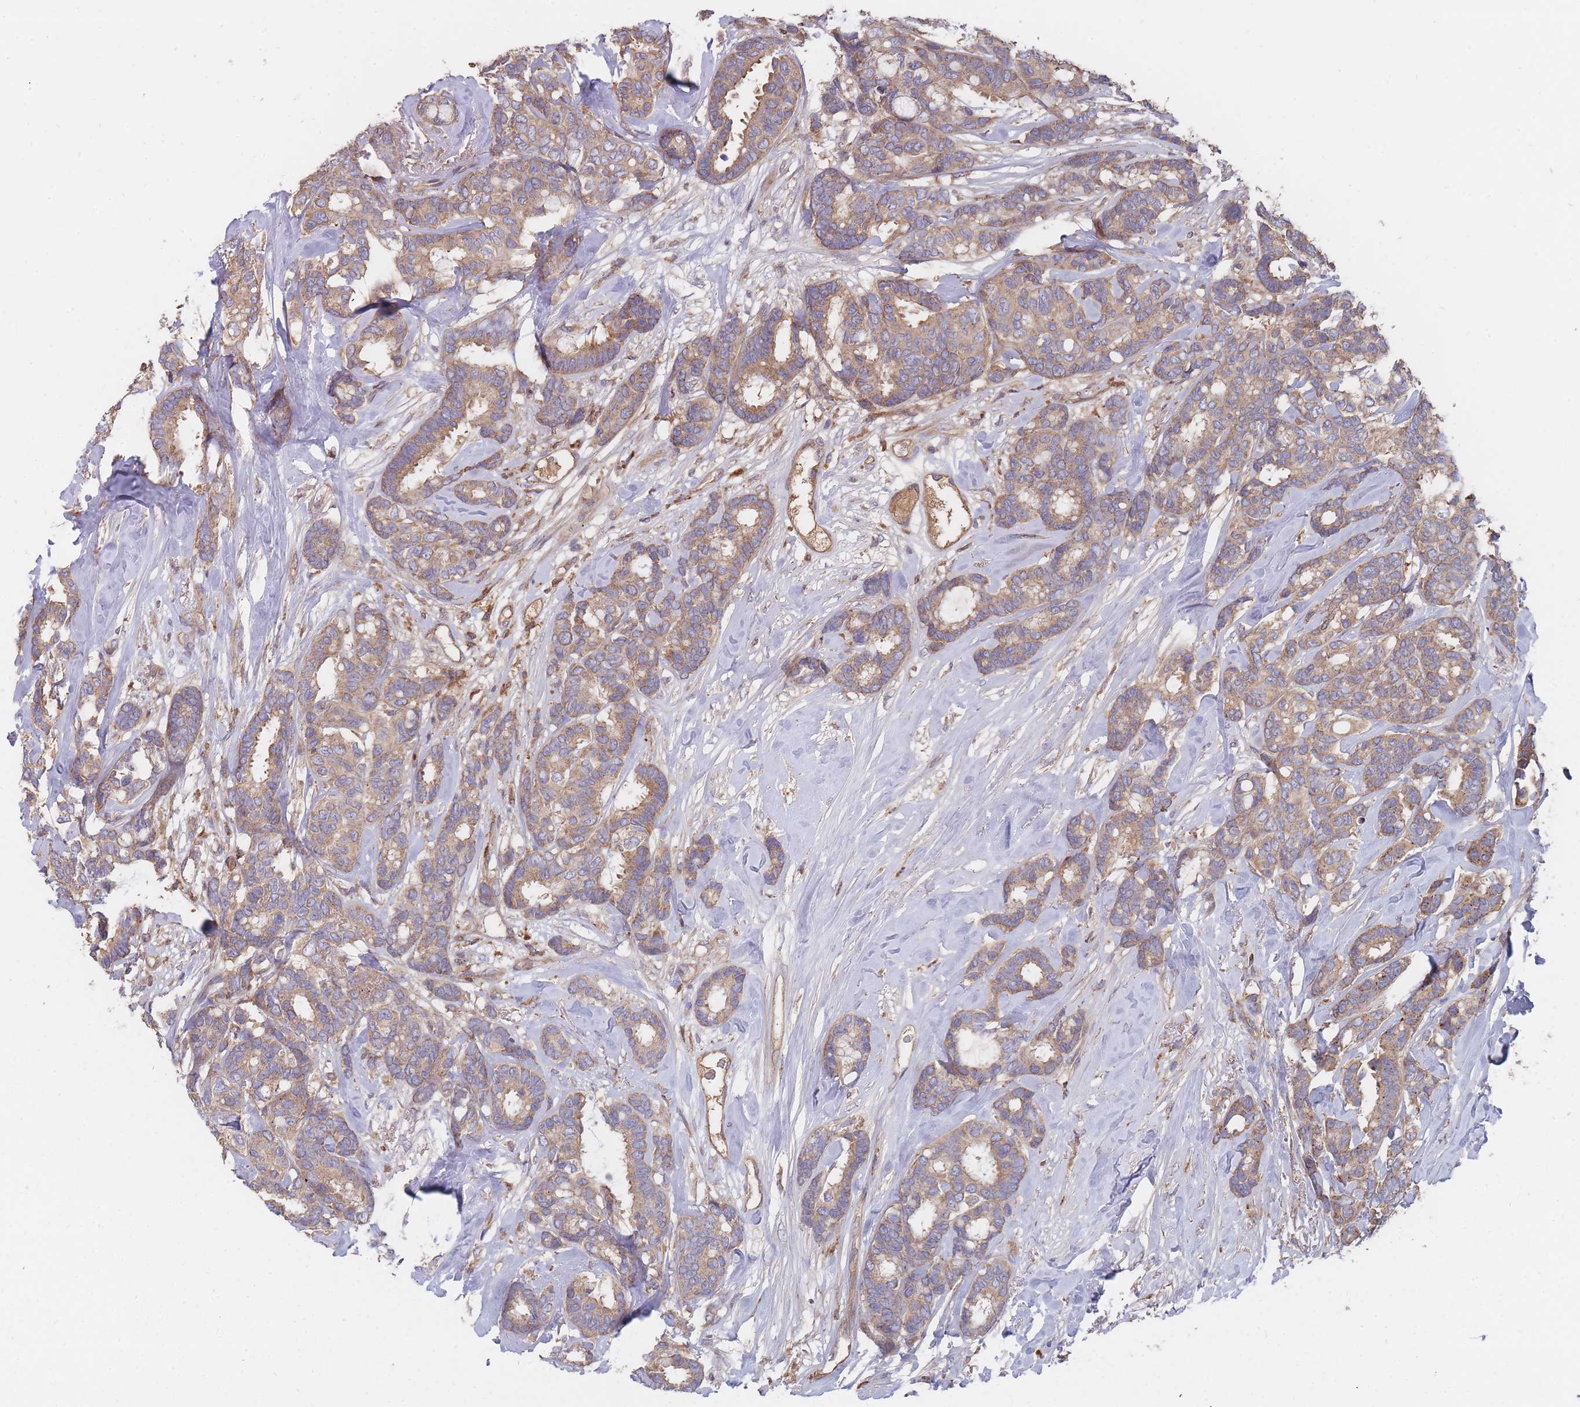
{"staining": {"intensity": "moderate", "quantity": ">75%", "location": "cytoplasmic/membranous"}, "tissue": "breast cancer", "cell_type": "Tumor cells", "image_type": "cancer", "snomed": [{"axis": "morphology", "description": "Duct carcinoma"}, {"axis": "topography", "description": "Breast"}], "caption": "IHC (DAB (3,3'-diaminobenzidine)) staining of human invasive ductal carcinoma (breast) shows moderate cytoplasmic/membranous protein positivity in about >75% of tumor cells. The staining is performed using DAB brown chromogen to label protein expression. The nuclei are counter-stained blue using hematoxylin.", "gene": "THSD7B", "patient": {"sex": "female", "age": 87}}